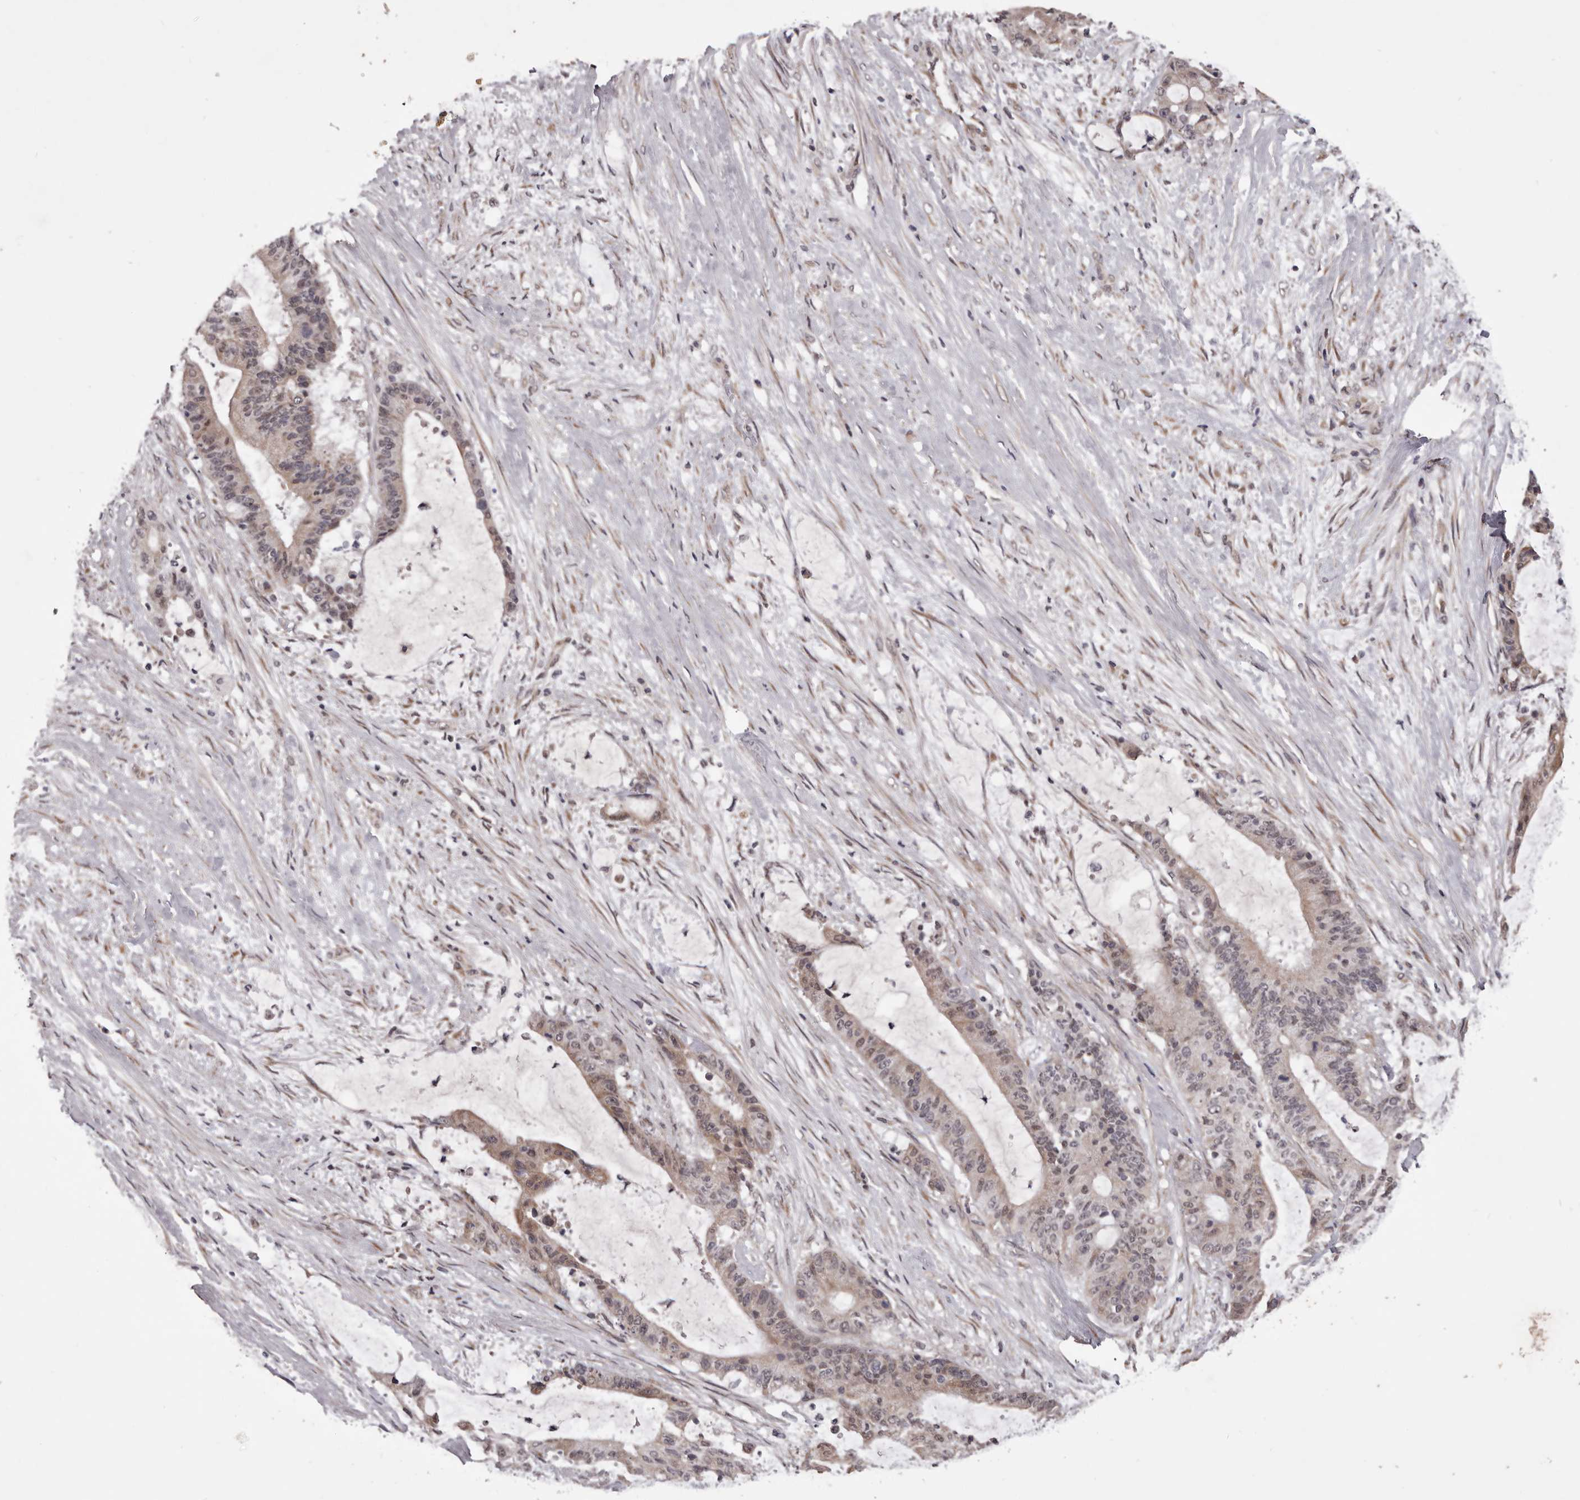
{"staining": {"intensity": "weak", "quantity": "<25%", "location": "cytoplasmic/membranous"}, "tissue": "liver cancer", "cell_type": "Tumor cells", "image_type": "cancer", "snomed": [{"axis": "morphology", "description": "Normal tissue, NOS"}, {"axis": "morphology", "description": "Cholangiocarcinoma"}, {"axis": "topography", "description": "Liver"}, {"axis": "topography", "description": "Peripheral nerve tissue"}], "caption": "Immunohistochemistry micrograph of liver cancer (cholangiocarcinoma) stained for a protein (brown), which displays no staining in tumor cells. The staining is performed using DAB (3,3'-diaminobenzidine) brown chromogen with nuclei counter-stained in using hematoxylin.", "gene": "CELF3", "patient": {"sex": "female", "age": 73}}